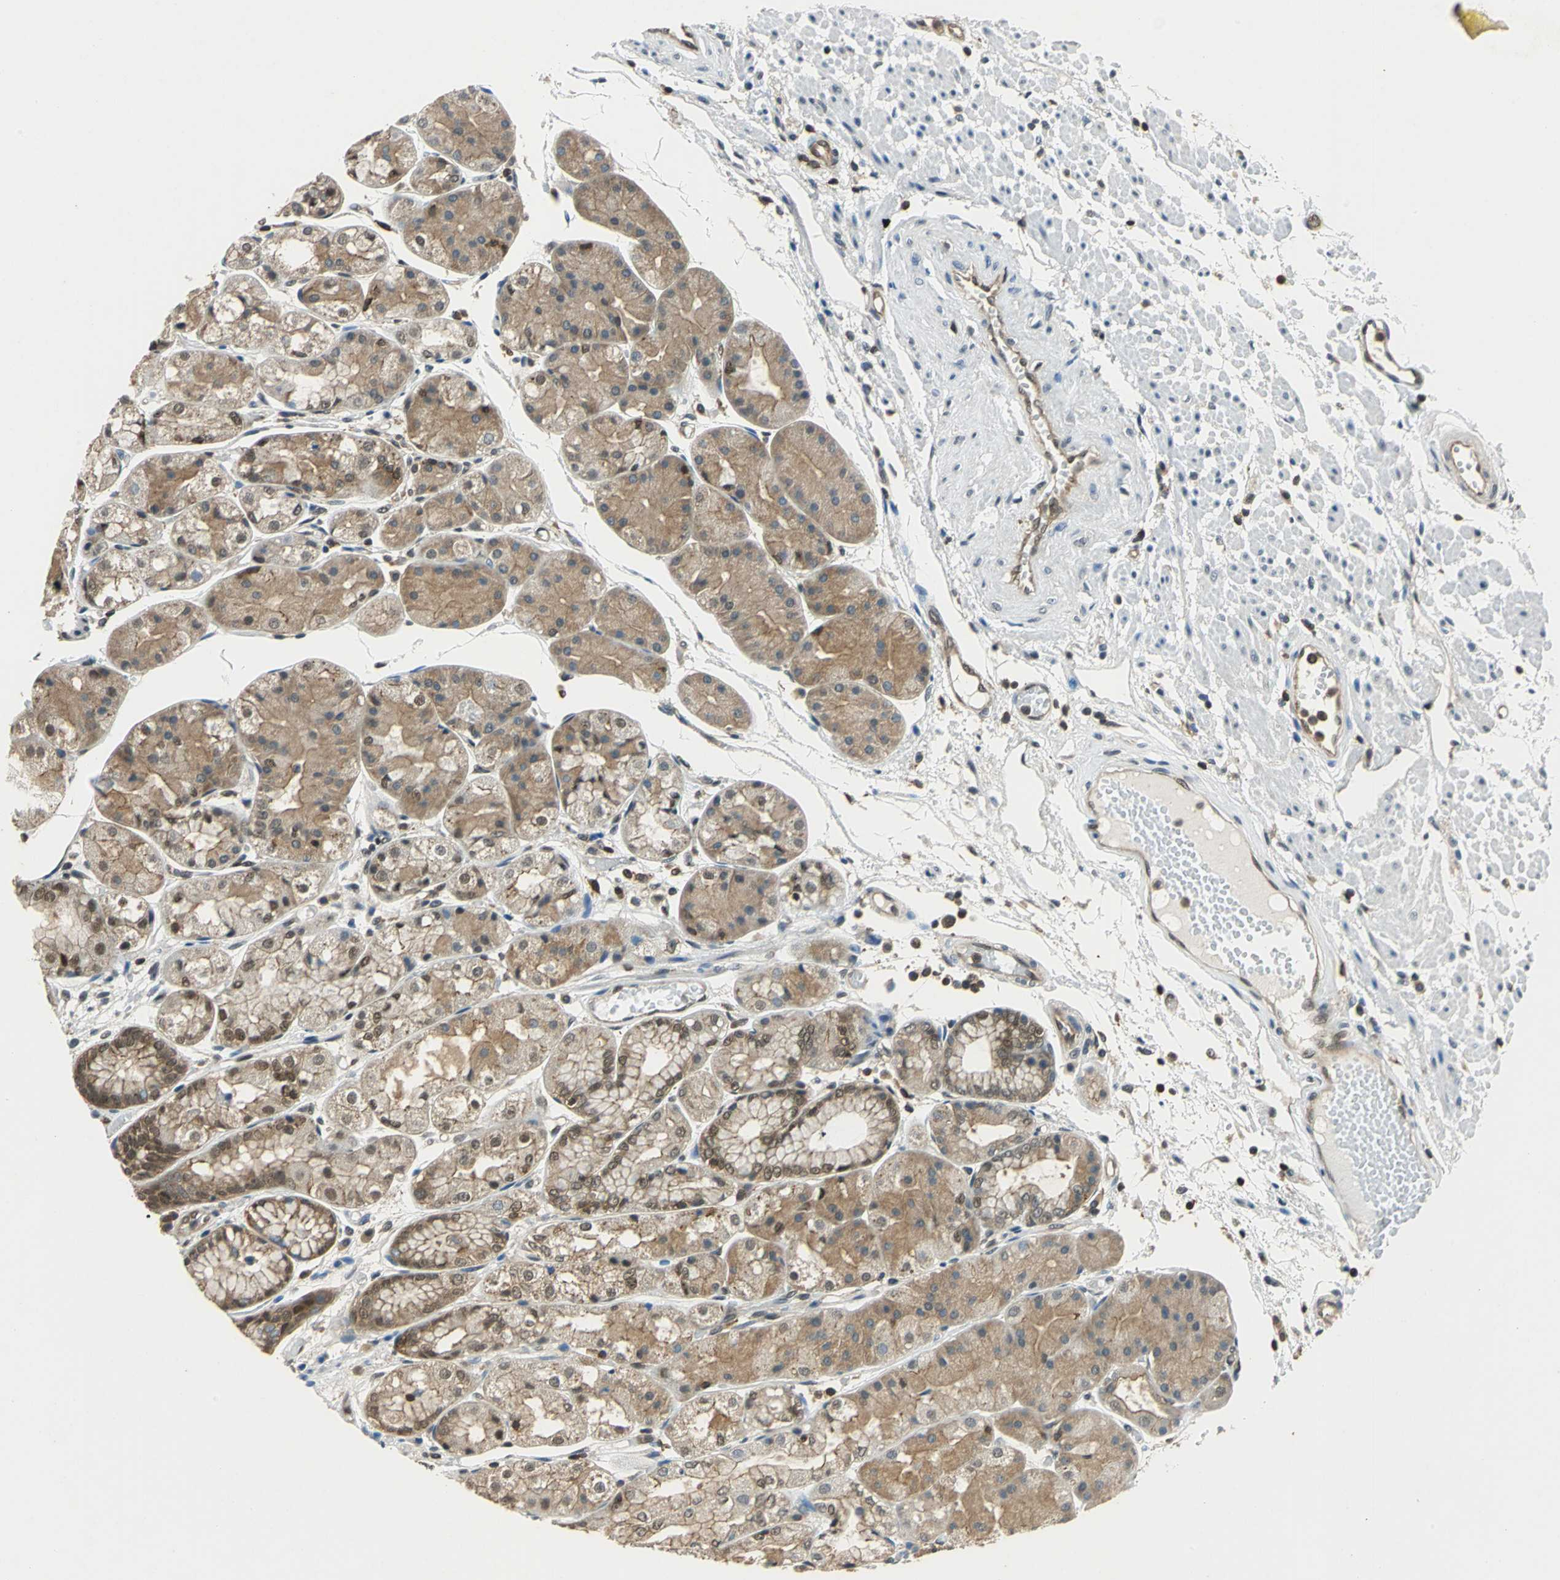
{"staining": {"intensity": "strong", "quantity": ">75%", "location": "cytoplasmic/membranous,nuclear"}, "tissue": "stomach", "cell_type": "Glandular cells", "image_type": "normal", "snomed": [{"axis": "morphology", "description": "Normal tissue, NOS"}, {"axis": "topography", "description": "Stomach, upper"}], "caption": "Human stomach stained for a protein (brown) shows strong cytoplasmic/membranous,nuclear positive staining in approximately >75% of glandular cells.", "gene": "ARPC3", "patient": {"sex": "male", "age": 72}}